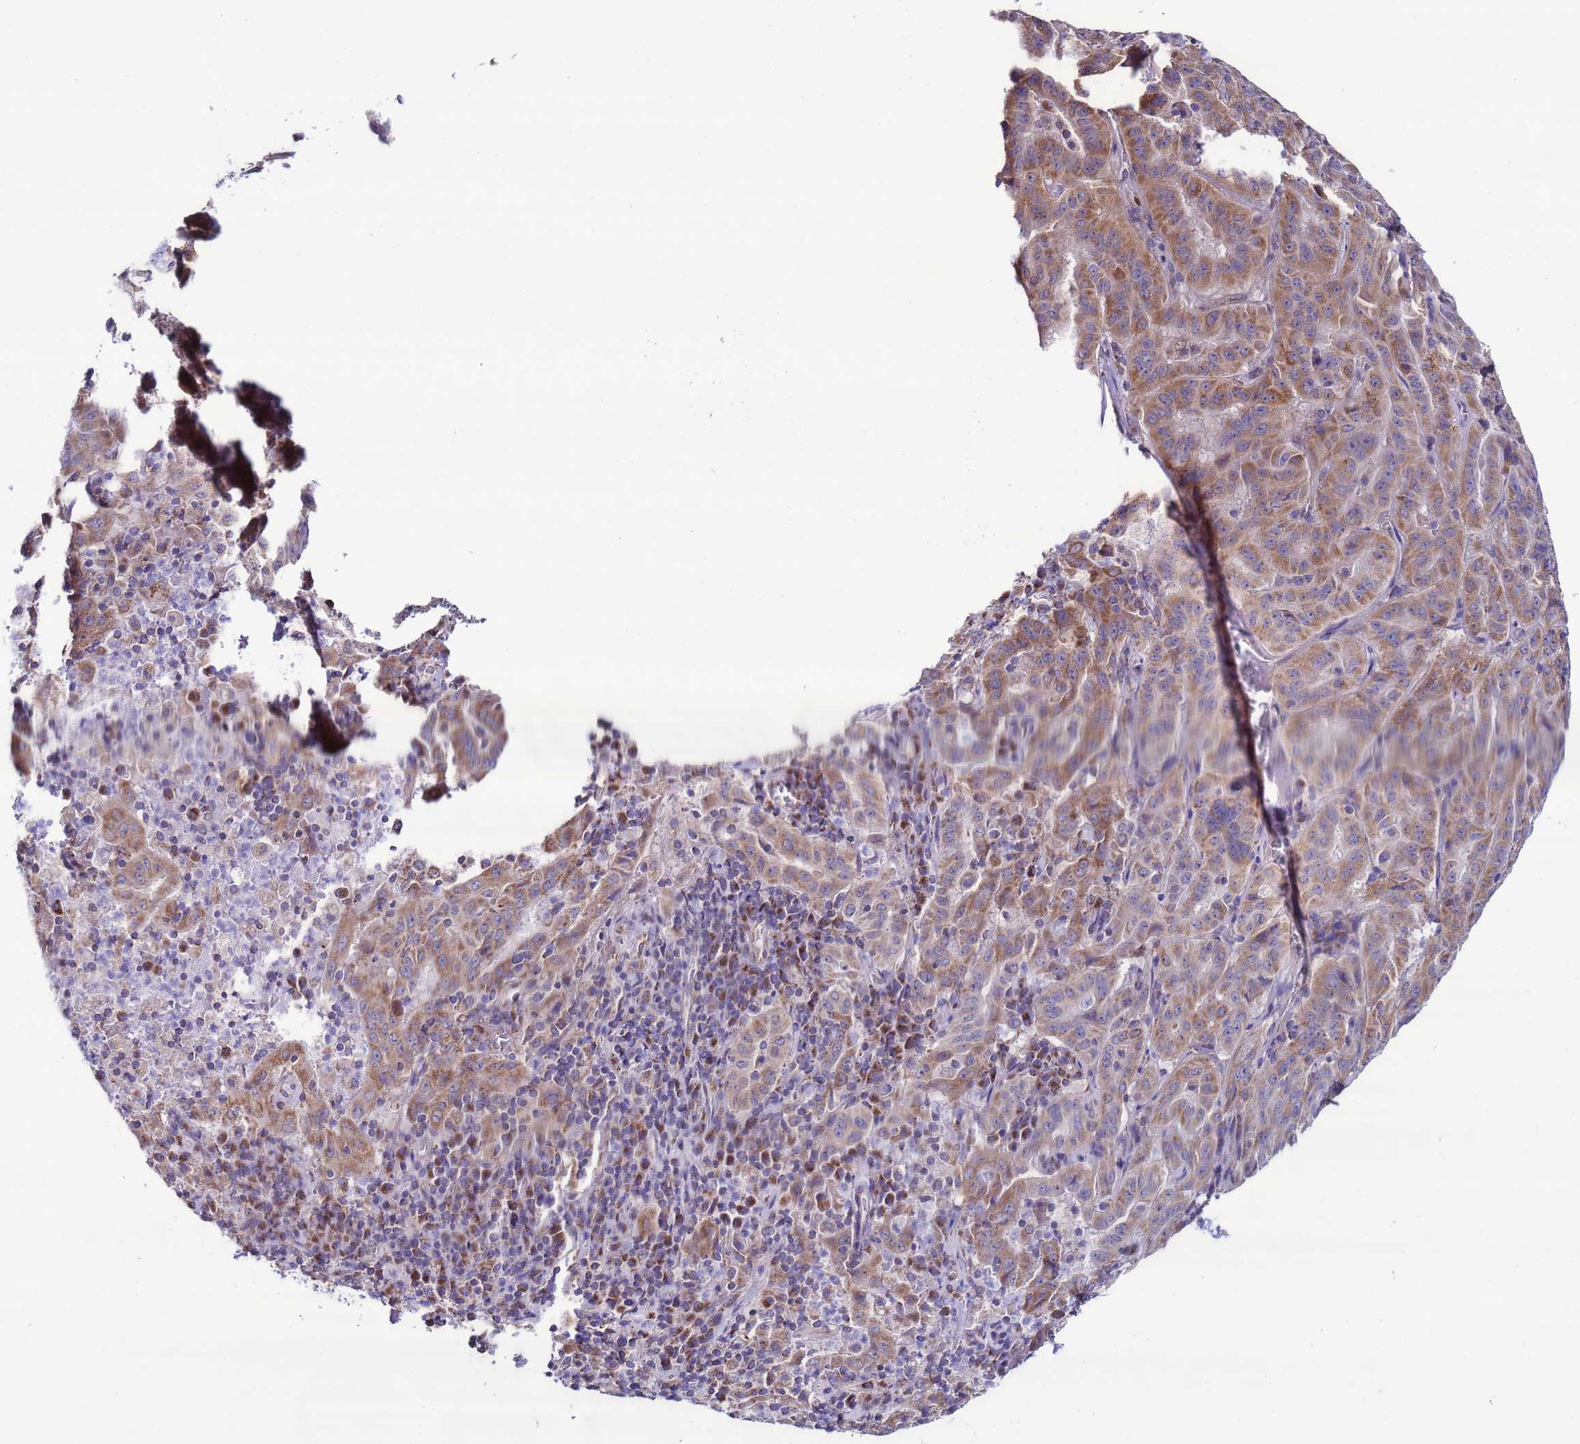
{"staining": {"intensity": "moderate", "quantity": ">75%", "location": "cytoplasmic/membranous"}, "tissue": "pancreatic cancer", "cell_type": "Tumor cells", "image_type": "cancer", "snomed": [{"axis": "morphology", "description": "Adenocarcinoma, NOS"}, {"axis": "topography", "description": "Pancreas"}], "caption": "A brown stain shows moderate cytoplasmic/membranous positivity of a protein in human pancreatic adenocarcinoma tumor cells.", "gene": "AHI1", "patient": {"sex": "male", "age": 63}}